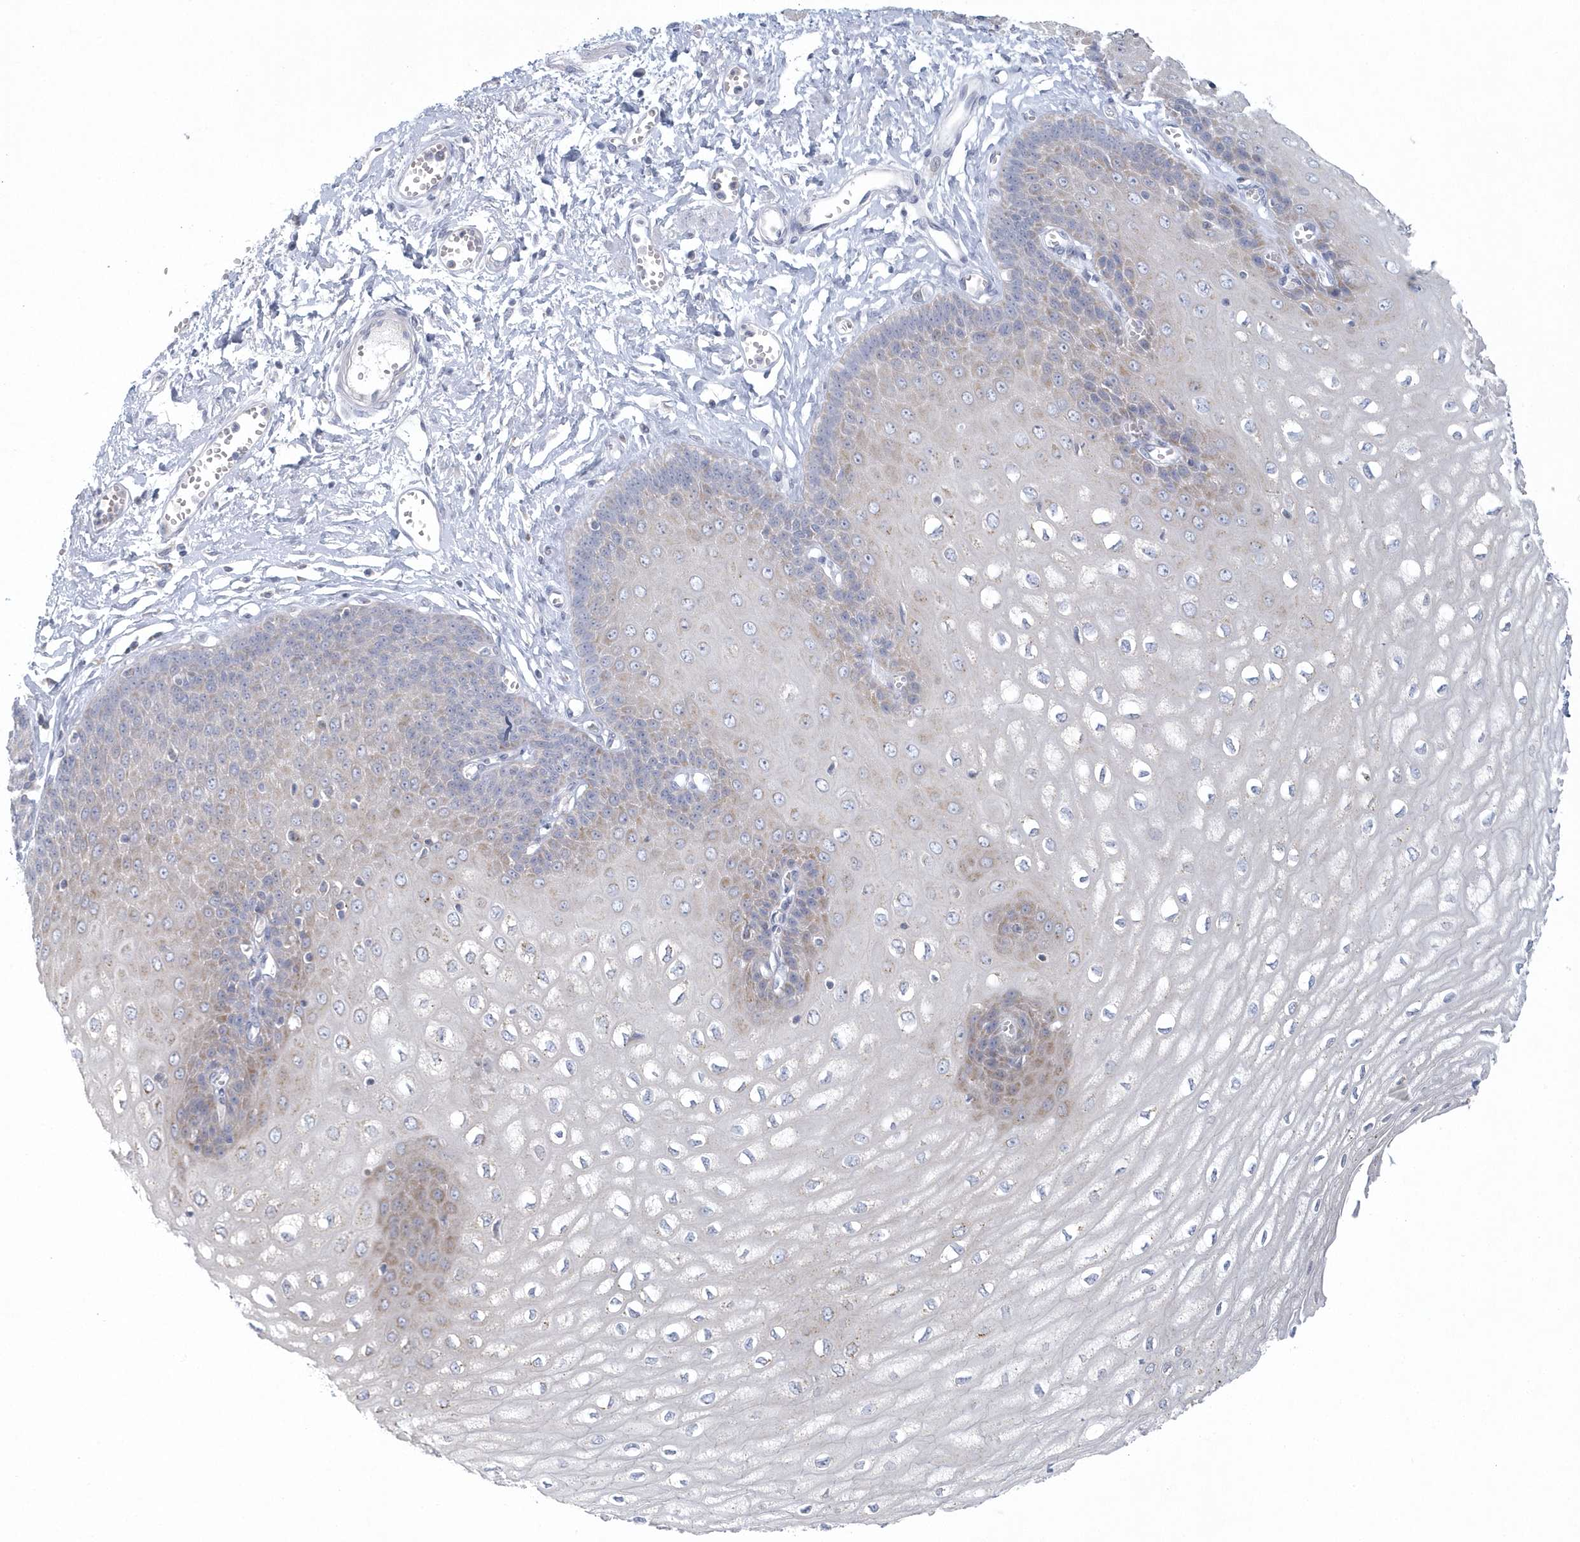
{"staining": {"intensity": "moderate", "quantity": "<25%", "location": "cytoplasmic/membranous"}, "tissue": "esophagus", "cell_type": "Squamous epithelial cells", "image_type": "normal", "snomed": [{"axis": "morphology", "description": "Normal tissue, NOS"}, {"axis": "topography", "description": "Esophagus"}], "caption": "A brown stain highlights moderate cytoplasmic/membranous positivity of a protein in squamous epithelial cells of unremarkable human esophagus. Immunohistochemistry stains the protein of interest in brown and the nuclei are stained blue.", "gene": "NIPAL1", "patient": {"sex": "male", "age": 60}}